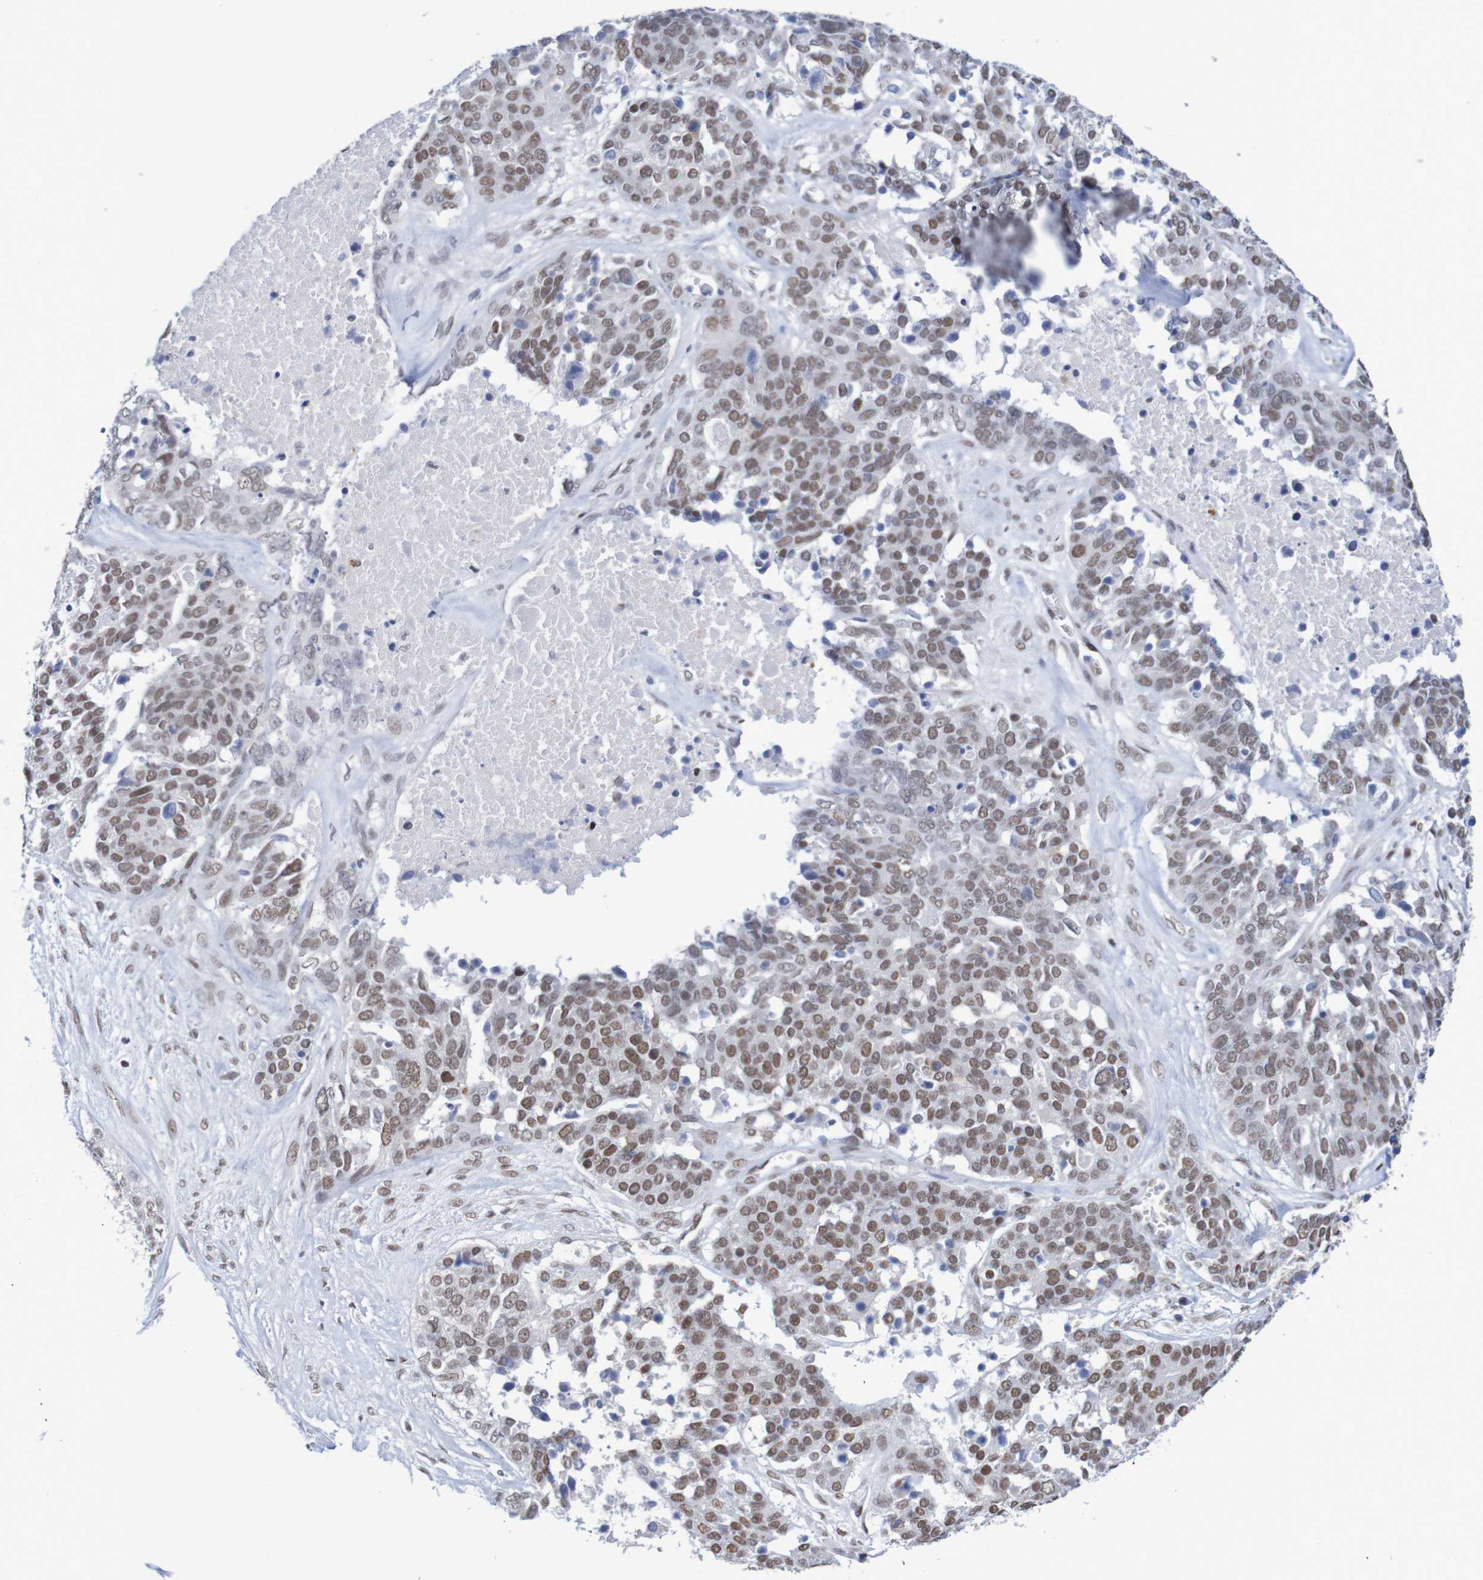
{"staining": {"intensity": "moderate", "quantity": ">75%", "location": "nuclear"}, "tissue": "ovarian cancer", "cell_type": "Tumor cells", "image_type": "cancer", "snomed": [{"axis": "morphology", "description": "Cystadenocarcinoma, serous, NOS"}, {"axis": "topography", "description": "Ovary"}], "caption": "Protein staining displays moderate nuclear staining in about >75% of tumor cells in ovarian cancer (serous cystadenocarcinoma).", "gene": "MRTFB", "patient": {"sex": "female", "age": 44}}